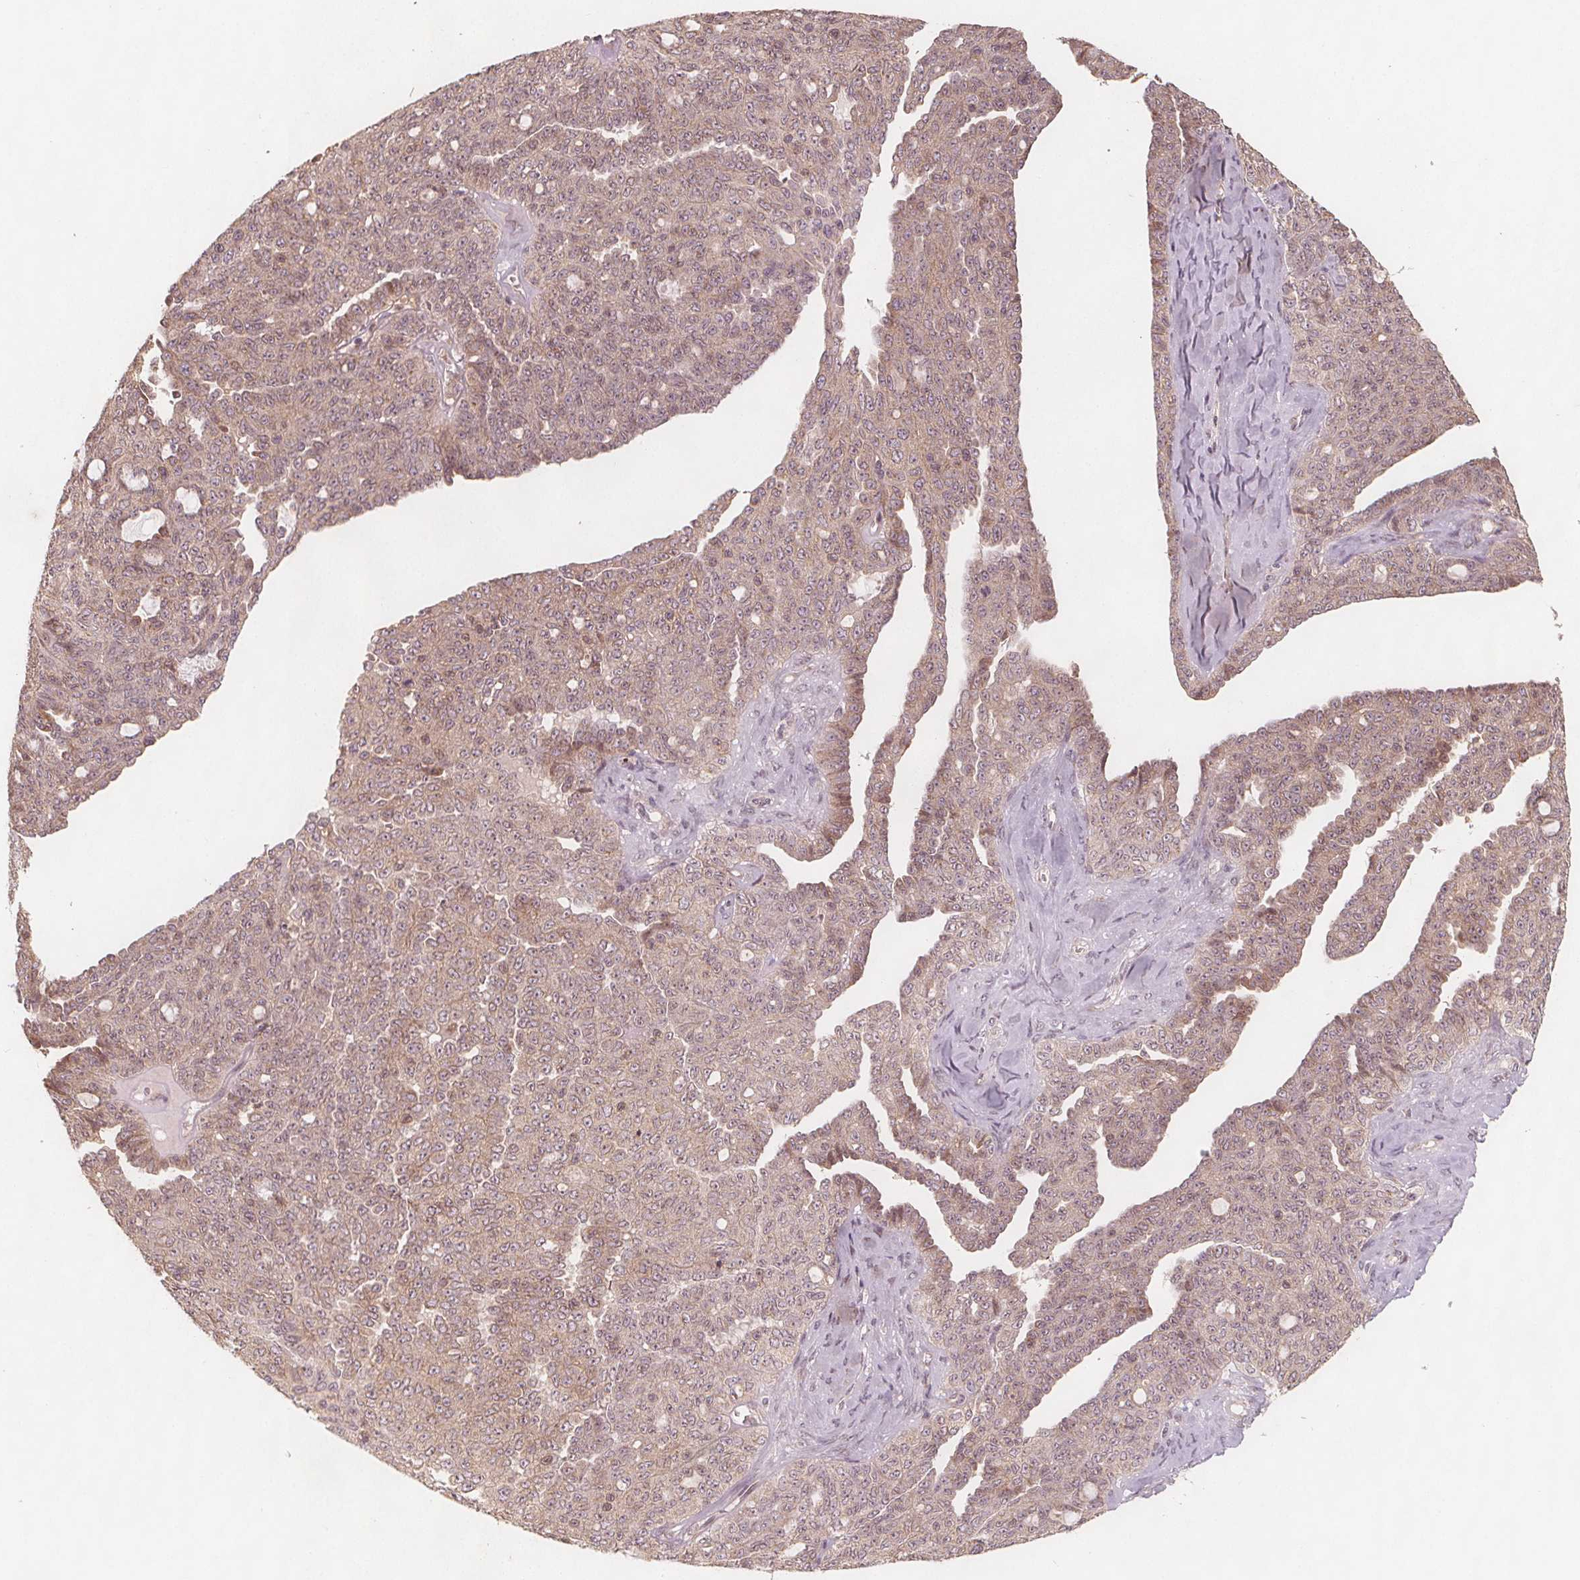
{"staining": {"intensity": "weak", "quantity": ">75%", "location": "cytoplasmic/membranous"}, "tissue": "ovarian cancer", "cell_type": "Tumor cells", "image_type": "cancer", "snomed": [{"axis": "morphology", "description": "Cystadenocarcinoma, serous, NOS"}, {"axis": "topography", "description": "Ovary"}], "caption": "Immunohistochemical staining of serous cystadenocarcinoma (ovarian) shows weak cytoplasmic/membranous protein expression in about >75% of tumor cells.", "gene": "NCSTN", "patient": {"sex": "female", "age": 71}}